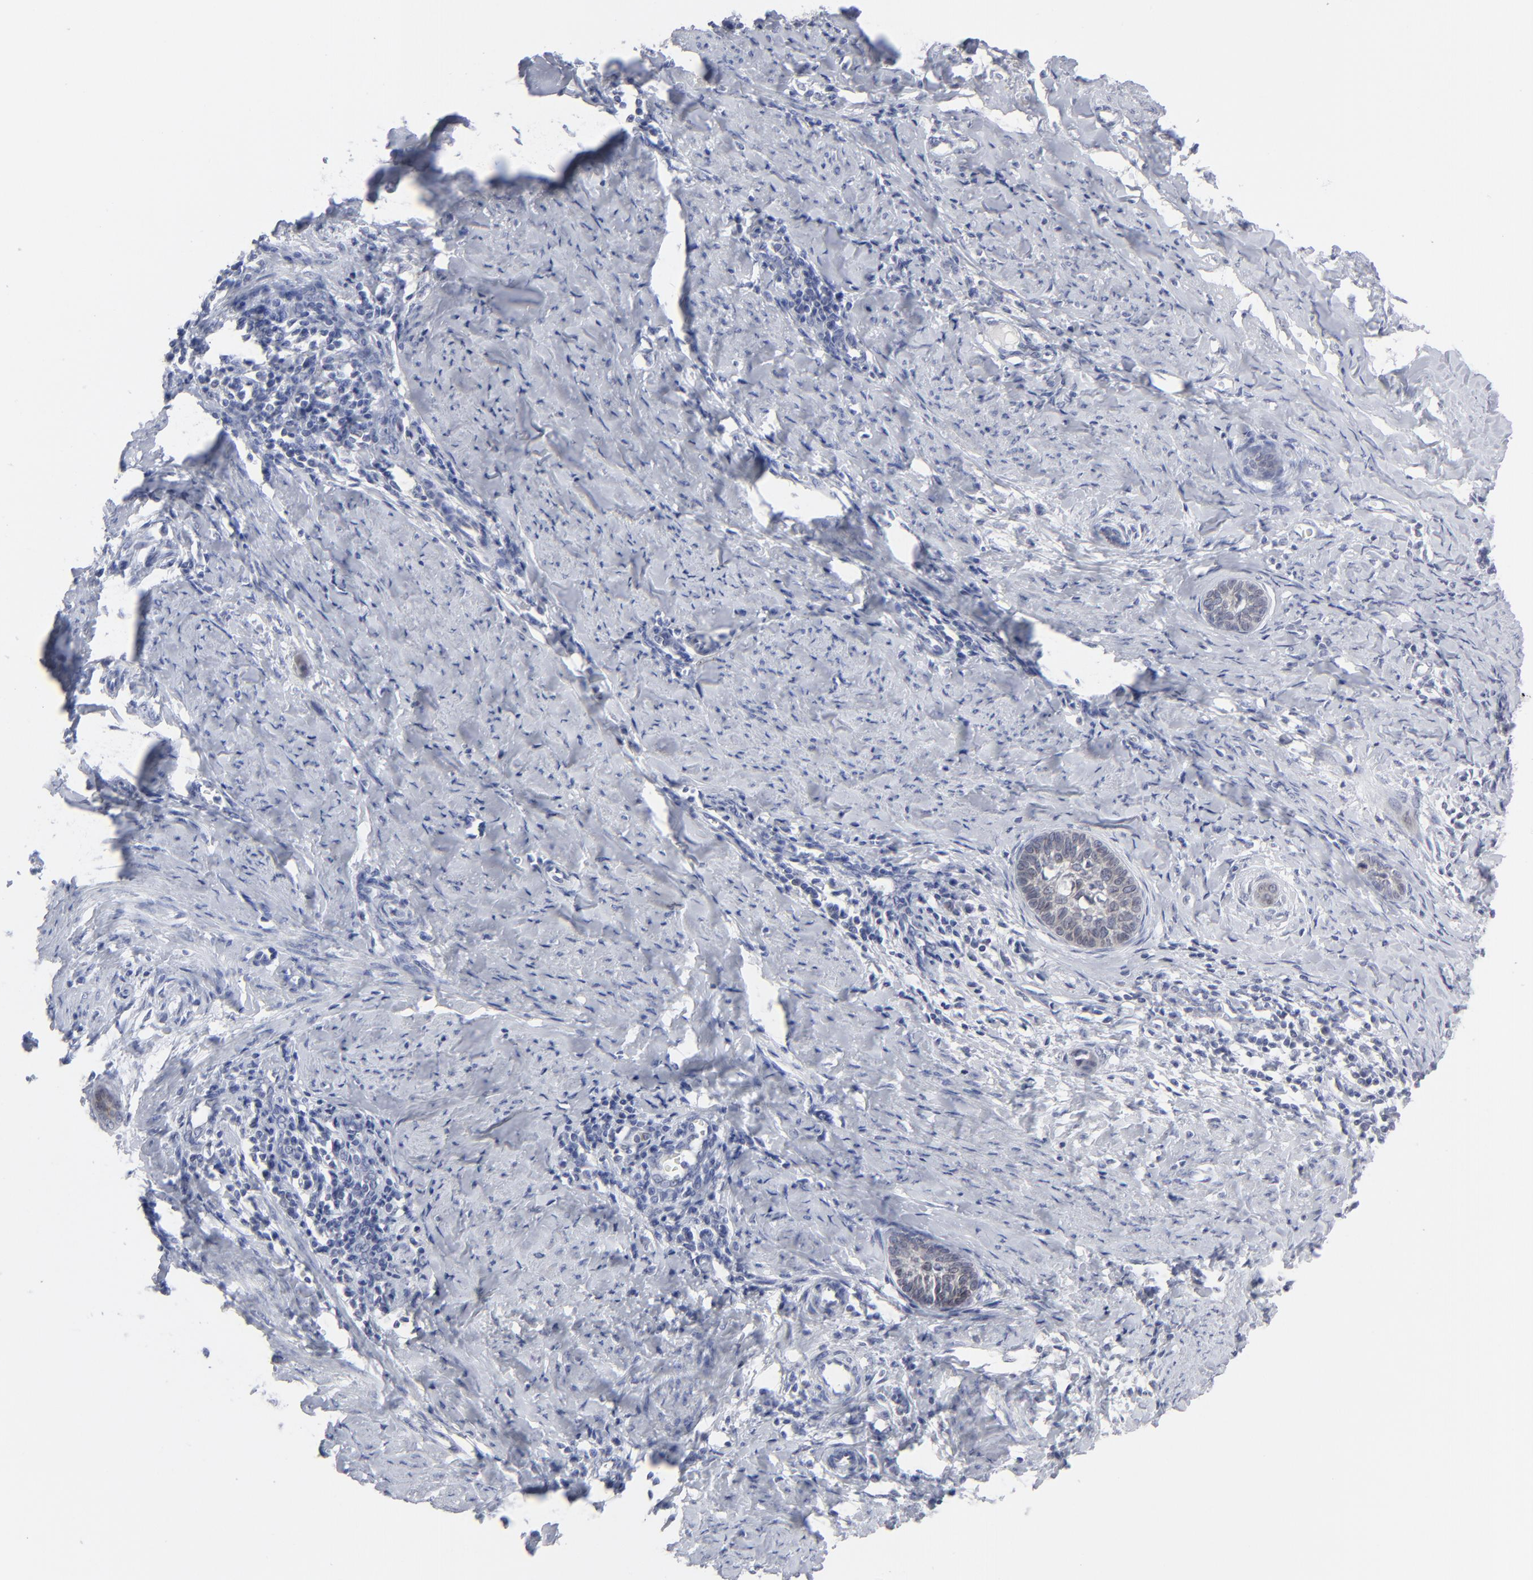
{"staining": {"intensity": "negative", "quantity": "none", "location": "none"}, "tissue": "cervical cancer", "cell_type": "Tumor cells", "image_type": "cancer", "snomed": [{"axis": "morphology", "description": "Squamous cell carcinoma, NOS"}, {"axis": "topography", "description": "Cervix"}], "caption": "The IHC photomicrograph has no significant positivity in tumor cells of cervical cancer (squamous cell carcinoma) tissue.", "gene": "NUP88", "patient": {"sex": "female", "age": 33}}